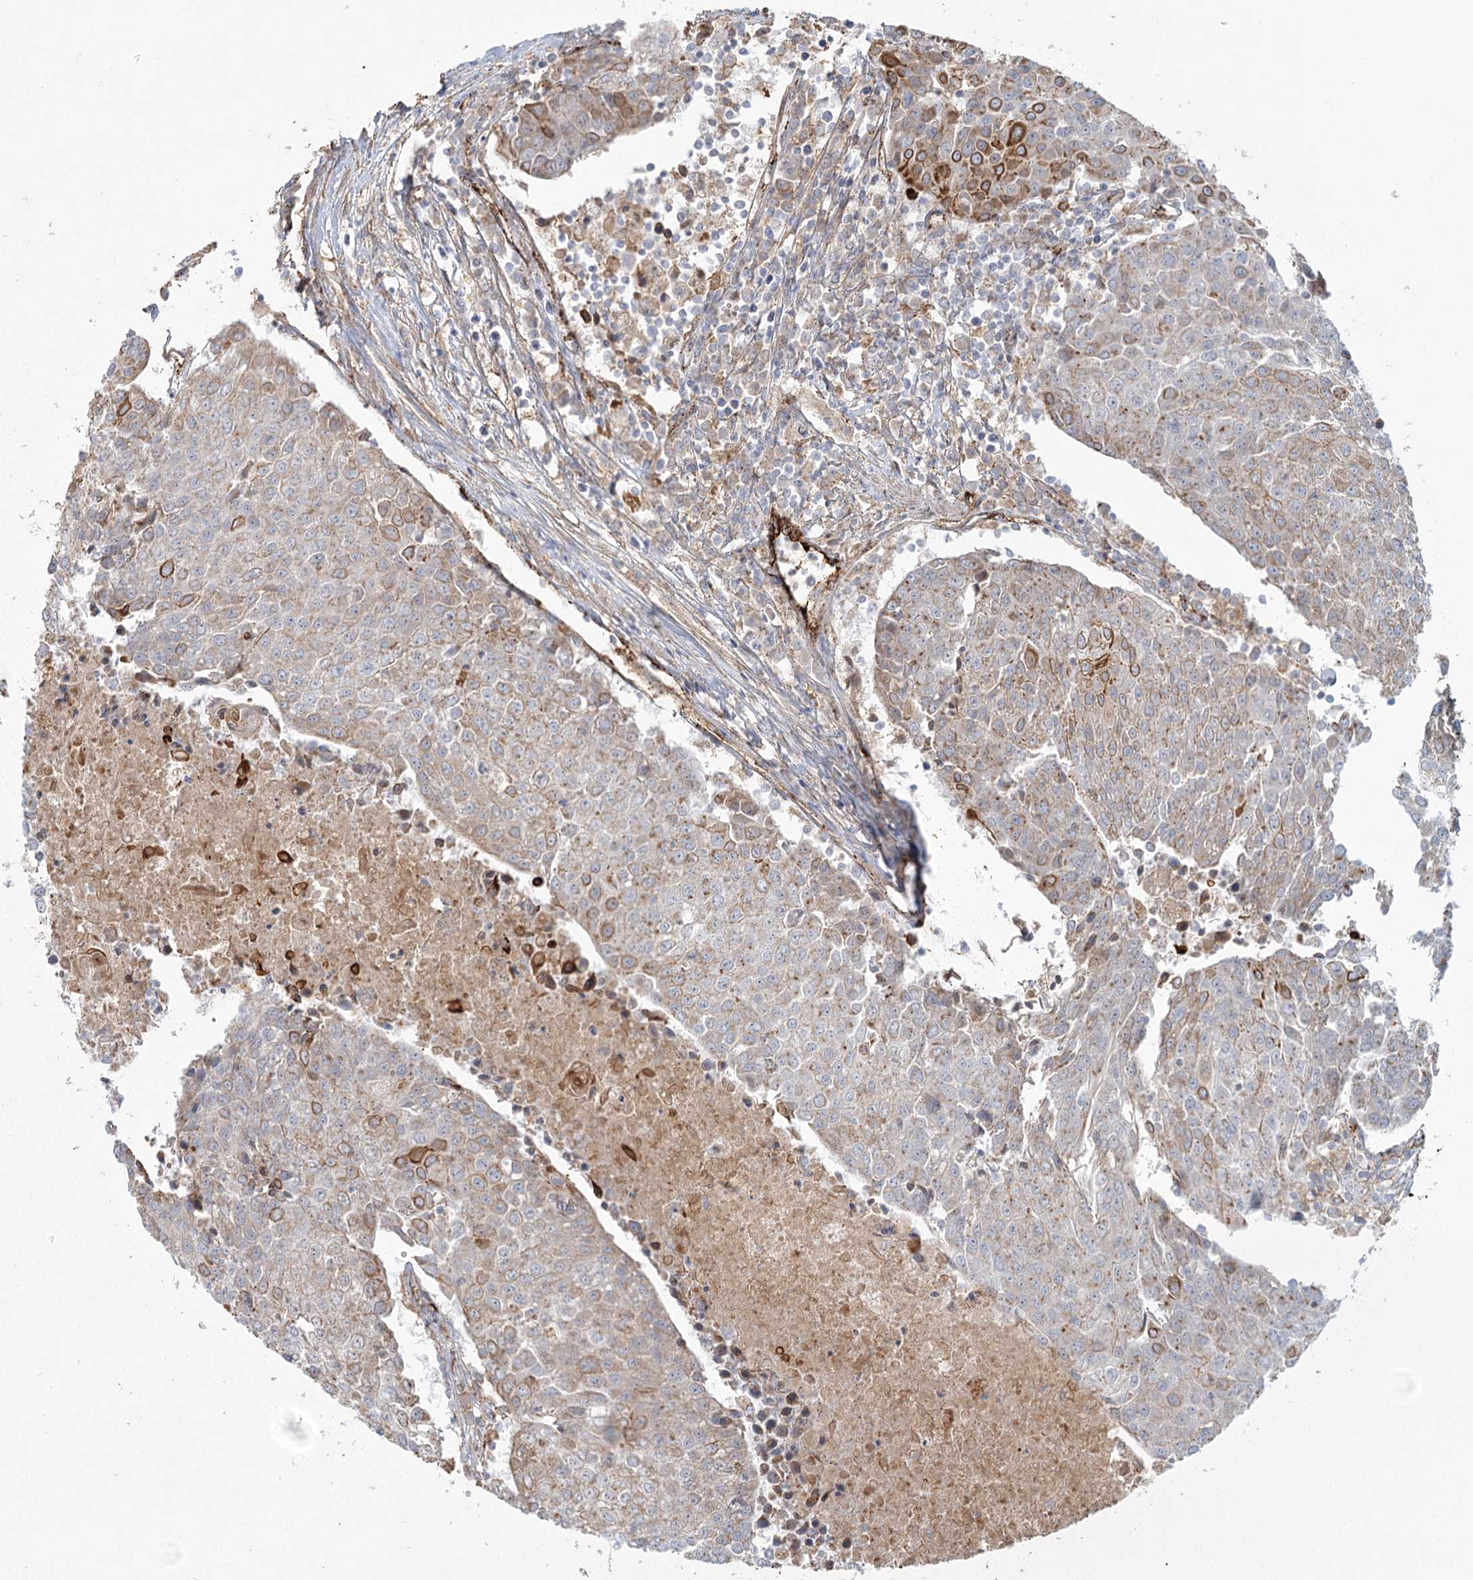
{"staining": {"intensity": "moderate", "quantity": "<25%", "location": "cytoplasmic/membranous"}, "tissue": "urothelial cancer", "cell_type": "Tumor cells", "image_type": "cancer", "snomed": [{"axis": "morphology", "description": "Urothelial carcinoma, High grade"}, {"axis": "topography", "description": "Urinary bladder"}], "caption": "There is low levels of moderate cytoplasmic/membranous positivity in tumor cells of urothelial carcinoma (high-grade), as demonstrated by immunohistochemical staining (brown color).", "gene": "KBTBD4", "patient": {"sex": "female", "age": 85}}